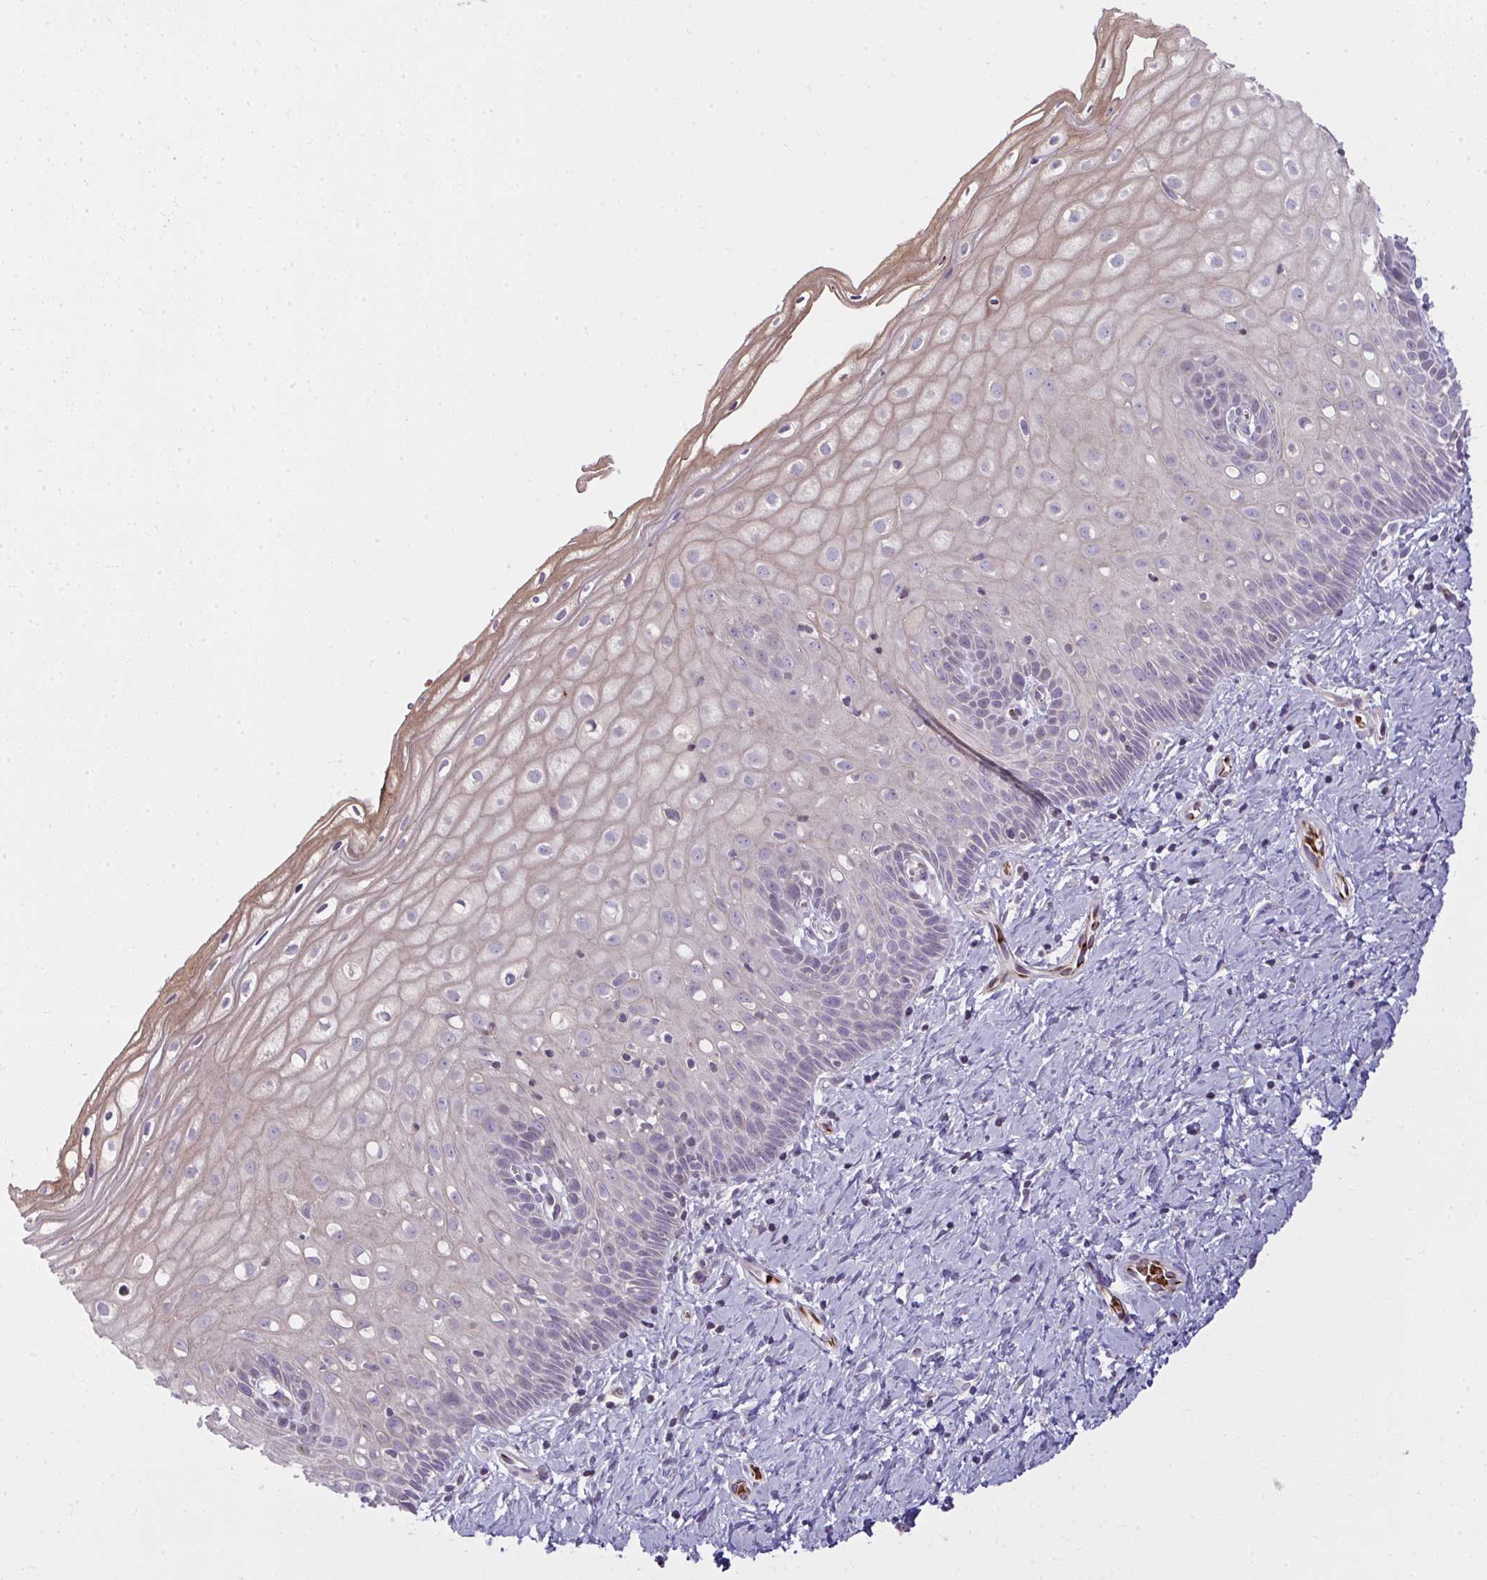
{"staining": {"intensity": "weak", "quantity": "<25%", "location": "cytoplasmic/membranous"}, "tissue": "cervix", "cell_type": "Glandular cells", "image_type": "normal", "snomed": [{"axis": "morphology", "description": "Normal tissue, NOS"}, {"axis": "topography", "description": "Cervix"}], "caption": "A photomicrograph of human cervix is negative for staining in glandular cells. (DAB (3,3'-diaminobenzidine) immunohistochemistry visualized using brightfield microscopy, high magnification).", "gene": "SLC14A1", "patient": {"sex": "female", "age": 37}}